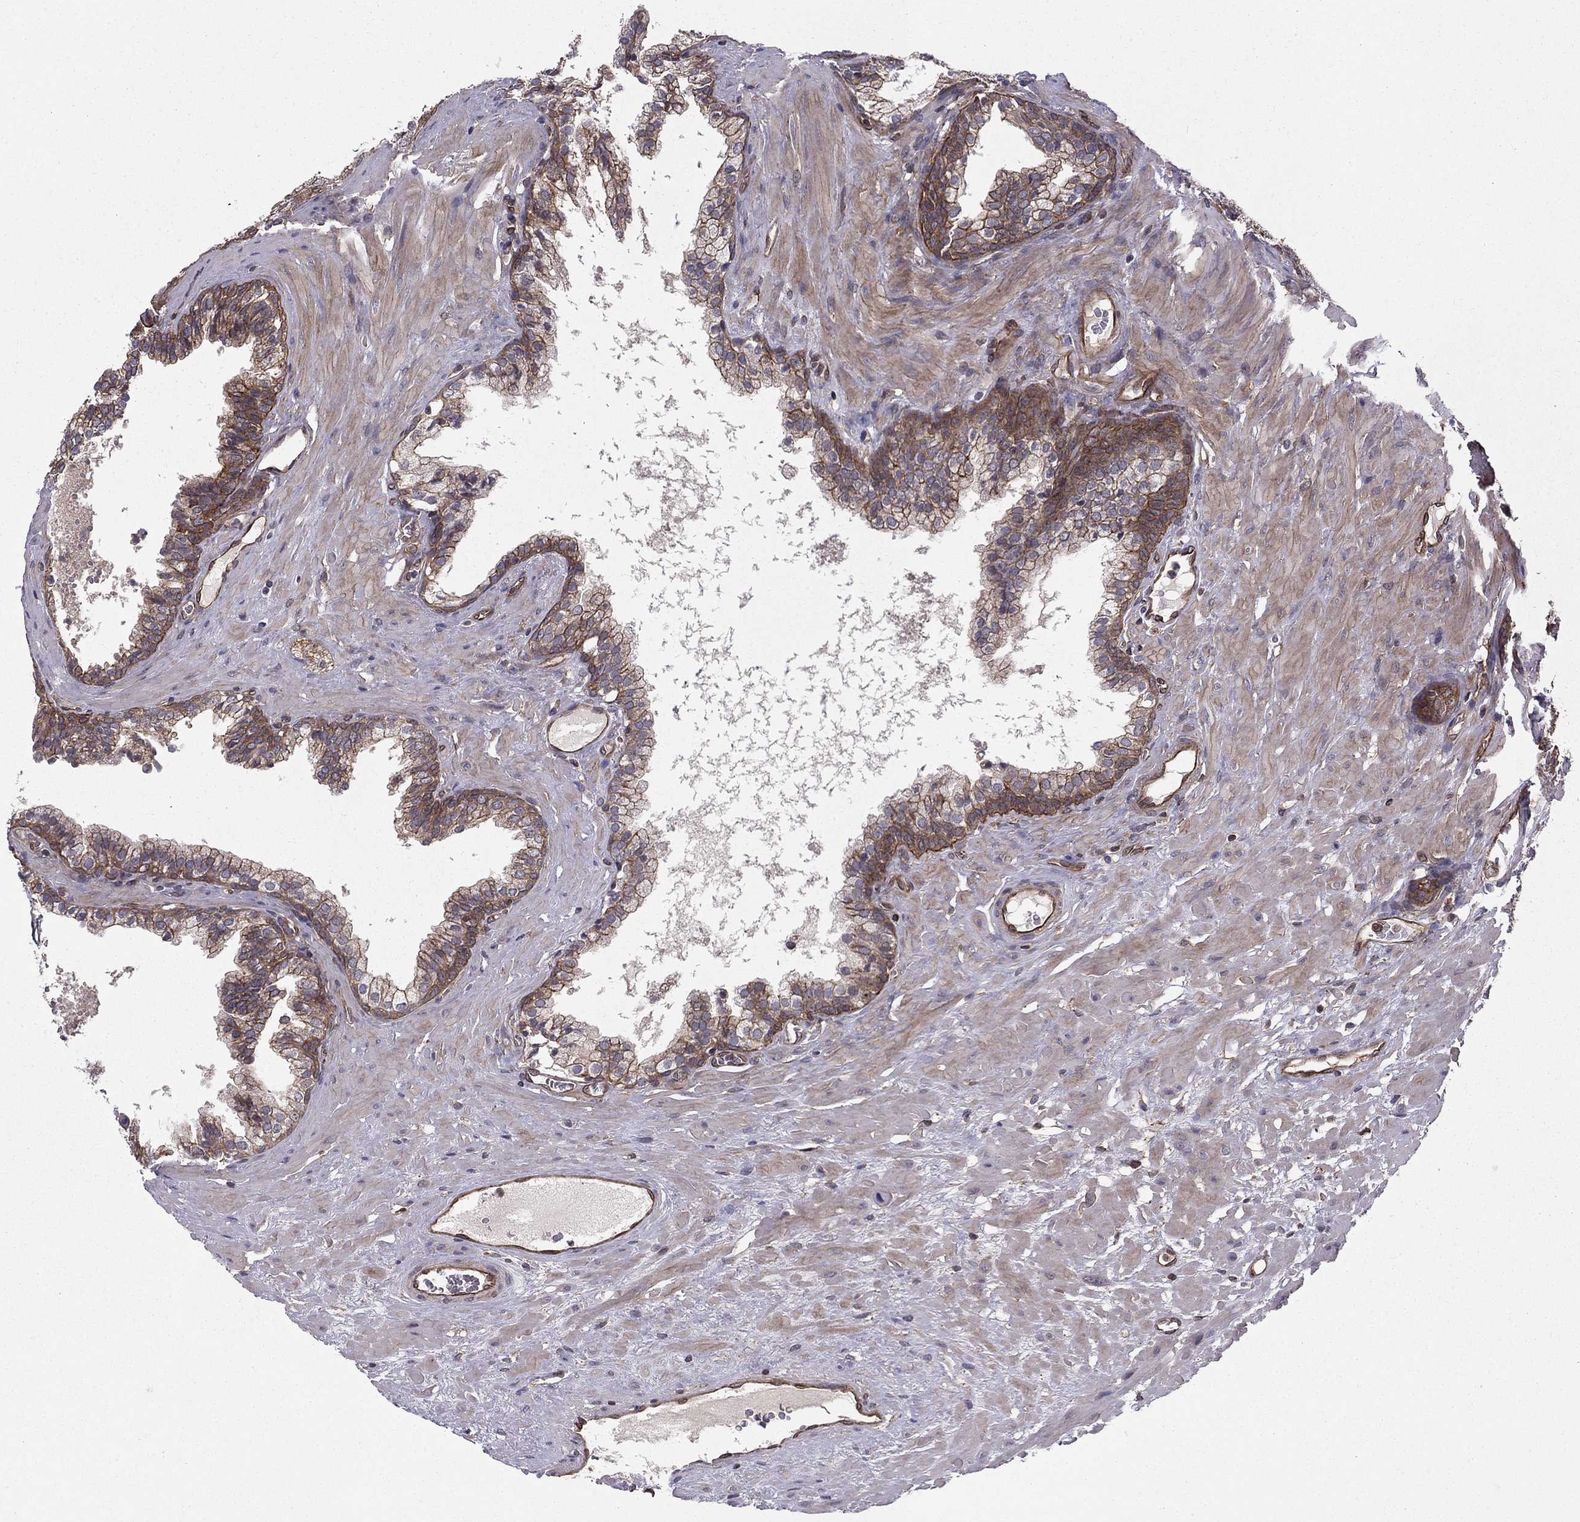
{"staining": {"intensity": "strong", "quantity": "25%-75%", "location": "cytoplasmic/membranous"}, "tissue": "prostate cancer", "cell_type": "Tumor cells", "image_type": "cancer", "snomed": [{"axis": "morphology", "description": "Adenocarcinoma, NOS"}, {"axis": "topography", "description": "Prostate"}], "caption": "A high amount of strong cytoplasmic/membranous positivity is identified in approximately 25%-75% of tumor cells in adenocarcinoma (prostate) tissue. The staining was performed using DAB (3,3'-diaminobenzidine) to visualize the protein expression in brown, while the nuclei were stained in blue with hematoxylin (Magnification: 20x).", "gene": "SHMT1", "patient": {"sex": "male", "age": 66}}